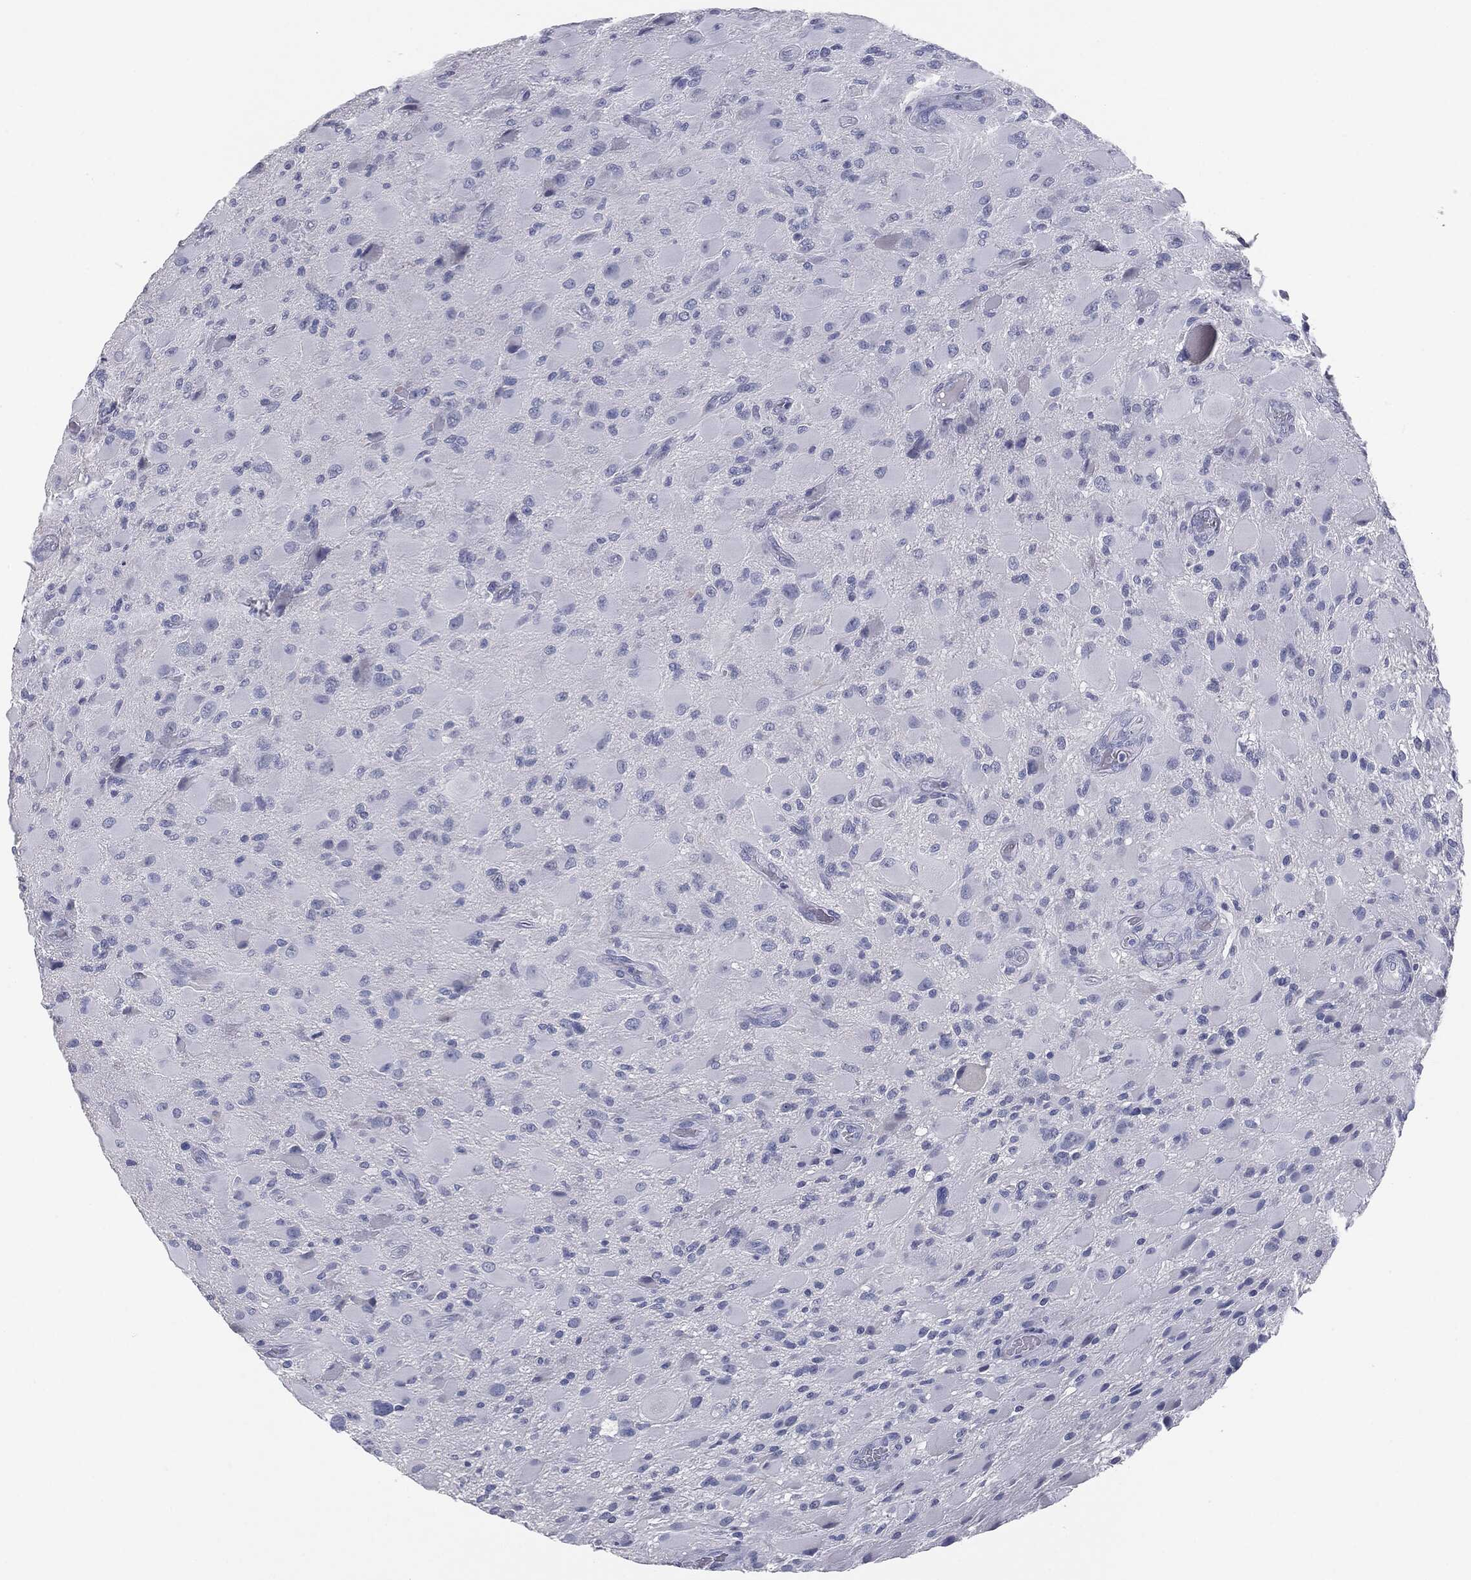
{"staining": {"intensity": "negative", "quantity": "none", "location": "none"}, "tissue": "glioma", "cell_type": "Tumor cells", "image_type": "cancer", "snomed": [{"axis": "morphology", "description": "Glioma, malignant, High grade"}, {"axis": "topography", "description": "Cerebral cortex"}], "caption": "DAB (3,3'-diaminobenzidine) immunohistochemical staining of human glioma shows no significant positivity in tumor cells.", "gene": "MUC1", "patient": {"sex": "male", "age": 35}}